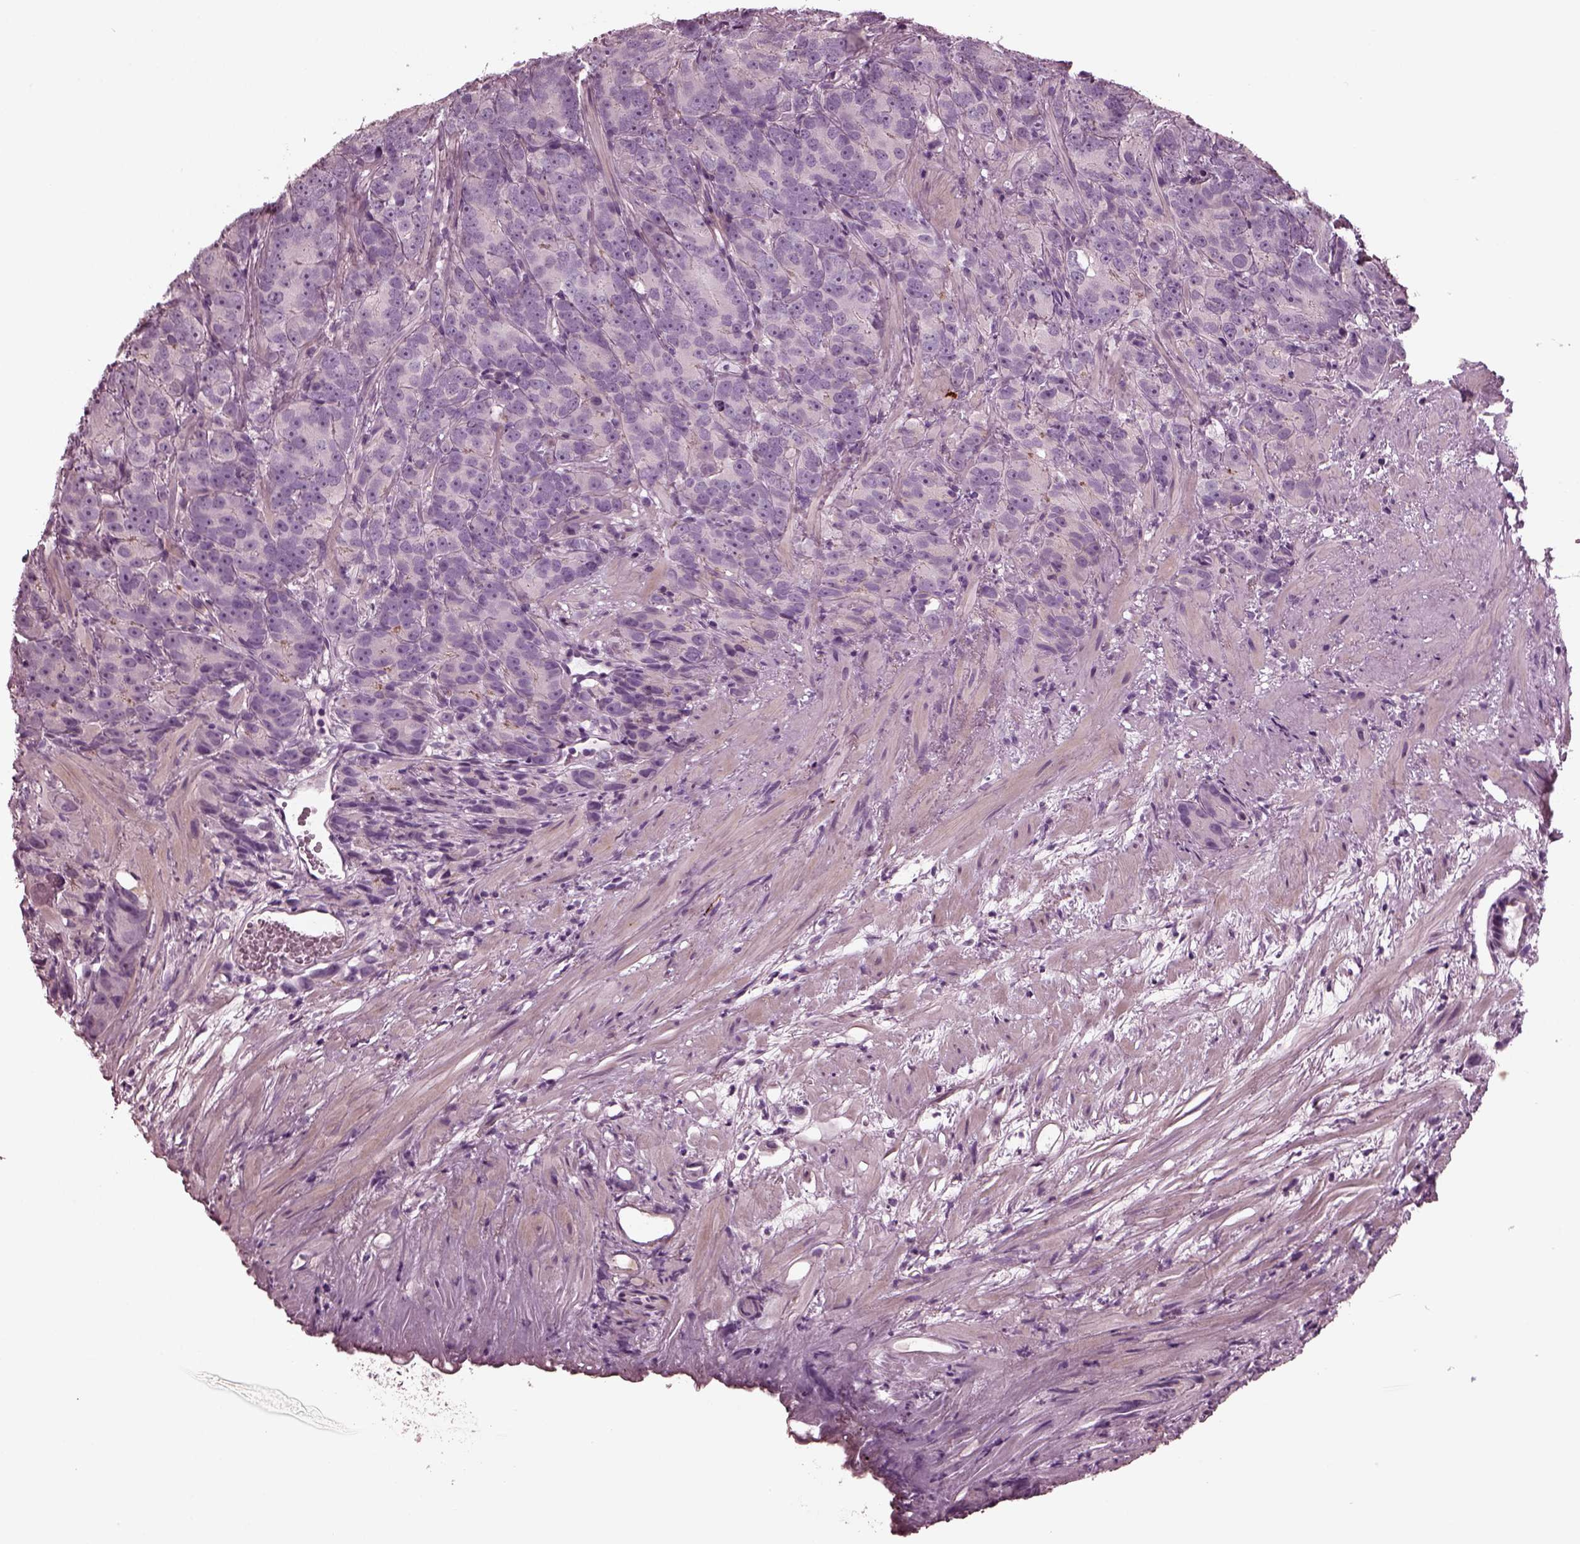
{"staining": {"intensity": "negative", "quantity": "none", "location": "none"}, "tissue": "prostate cancer", "cell_type": "Tumor cells", "image_type": "cancer", "snomed": [{"axis": "morphology", "description": "Adenocarcinoma, High grade"}, {"axis": "topography", "description": "Prostate"}], "caption": "Tumor cells show no significant positivity in prostate cancer.", "gene": "GDF11", "patient": {"sex": "male", "age": 90}}